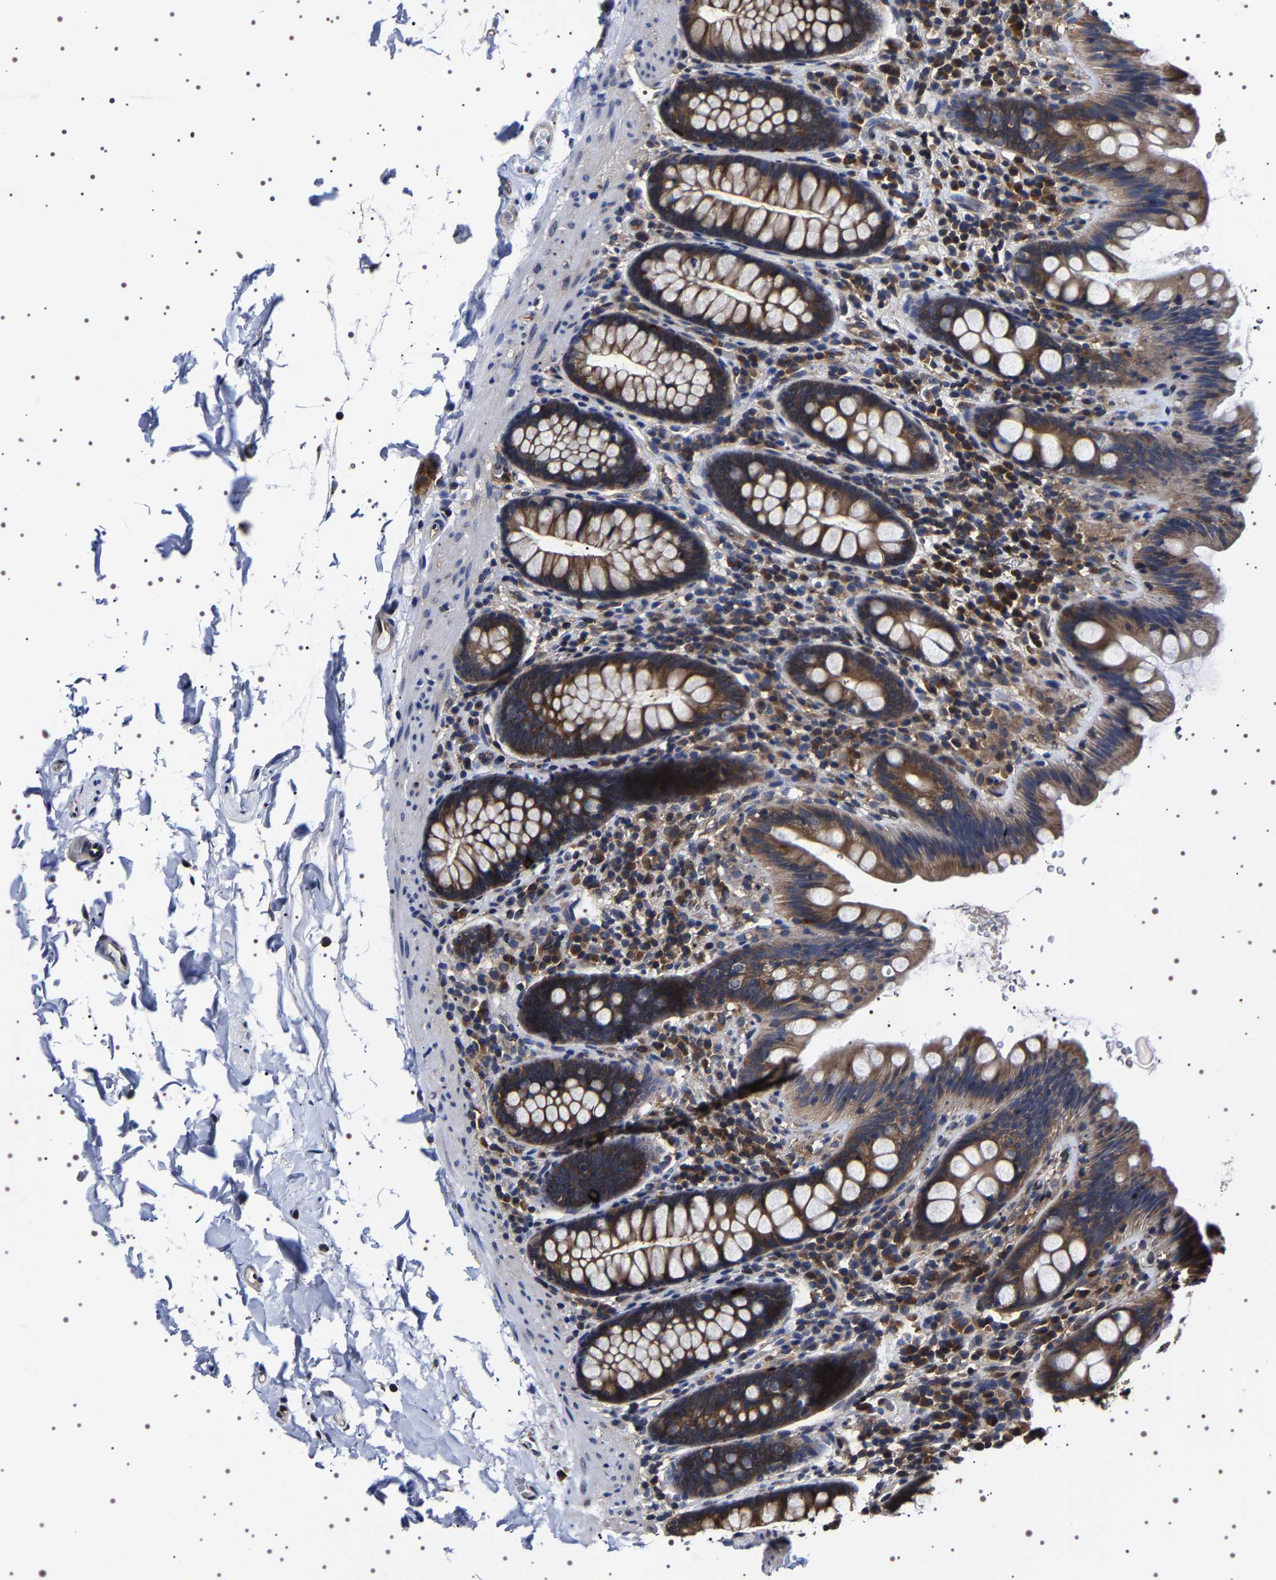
{"staining": {"intensity": "weak", "quantity": ">75%", "location": "cytoplasmic/membranous"}, "tissue": "colon", "cell_type": "Endothelial cells", "image_type": "normal", "snomed": [{"axis": "morphology", "description": "Normal tissue, NOS"}, {"axis": "topography", "description": "Colon"}], "caption": "Immunohistochemistry of benign human colon demonstrates low levels of weak cytoplasmic/membranous positivity in approximately >75% of endothelial cells. (DAB (3,3'-diaminobenzidine) IHC with brightfield microscopy, high magnification).", "gene": "DARS1", "patient": {"sex": "female", "age": 80}}